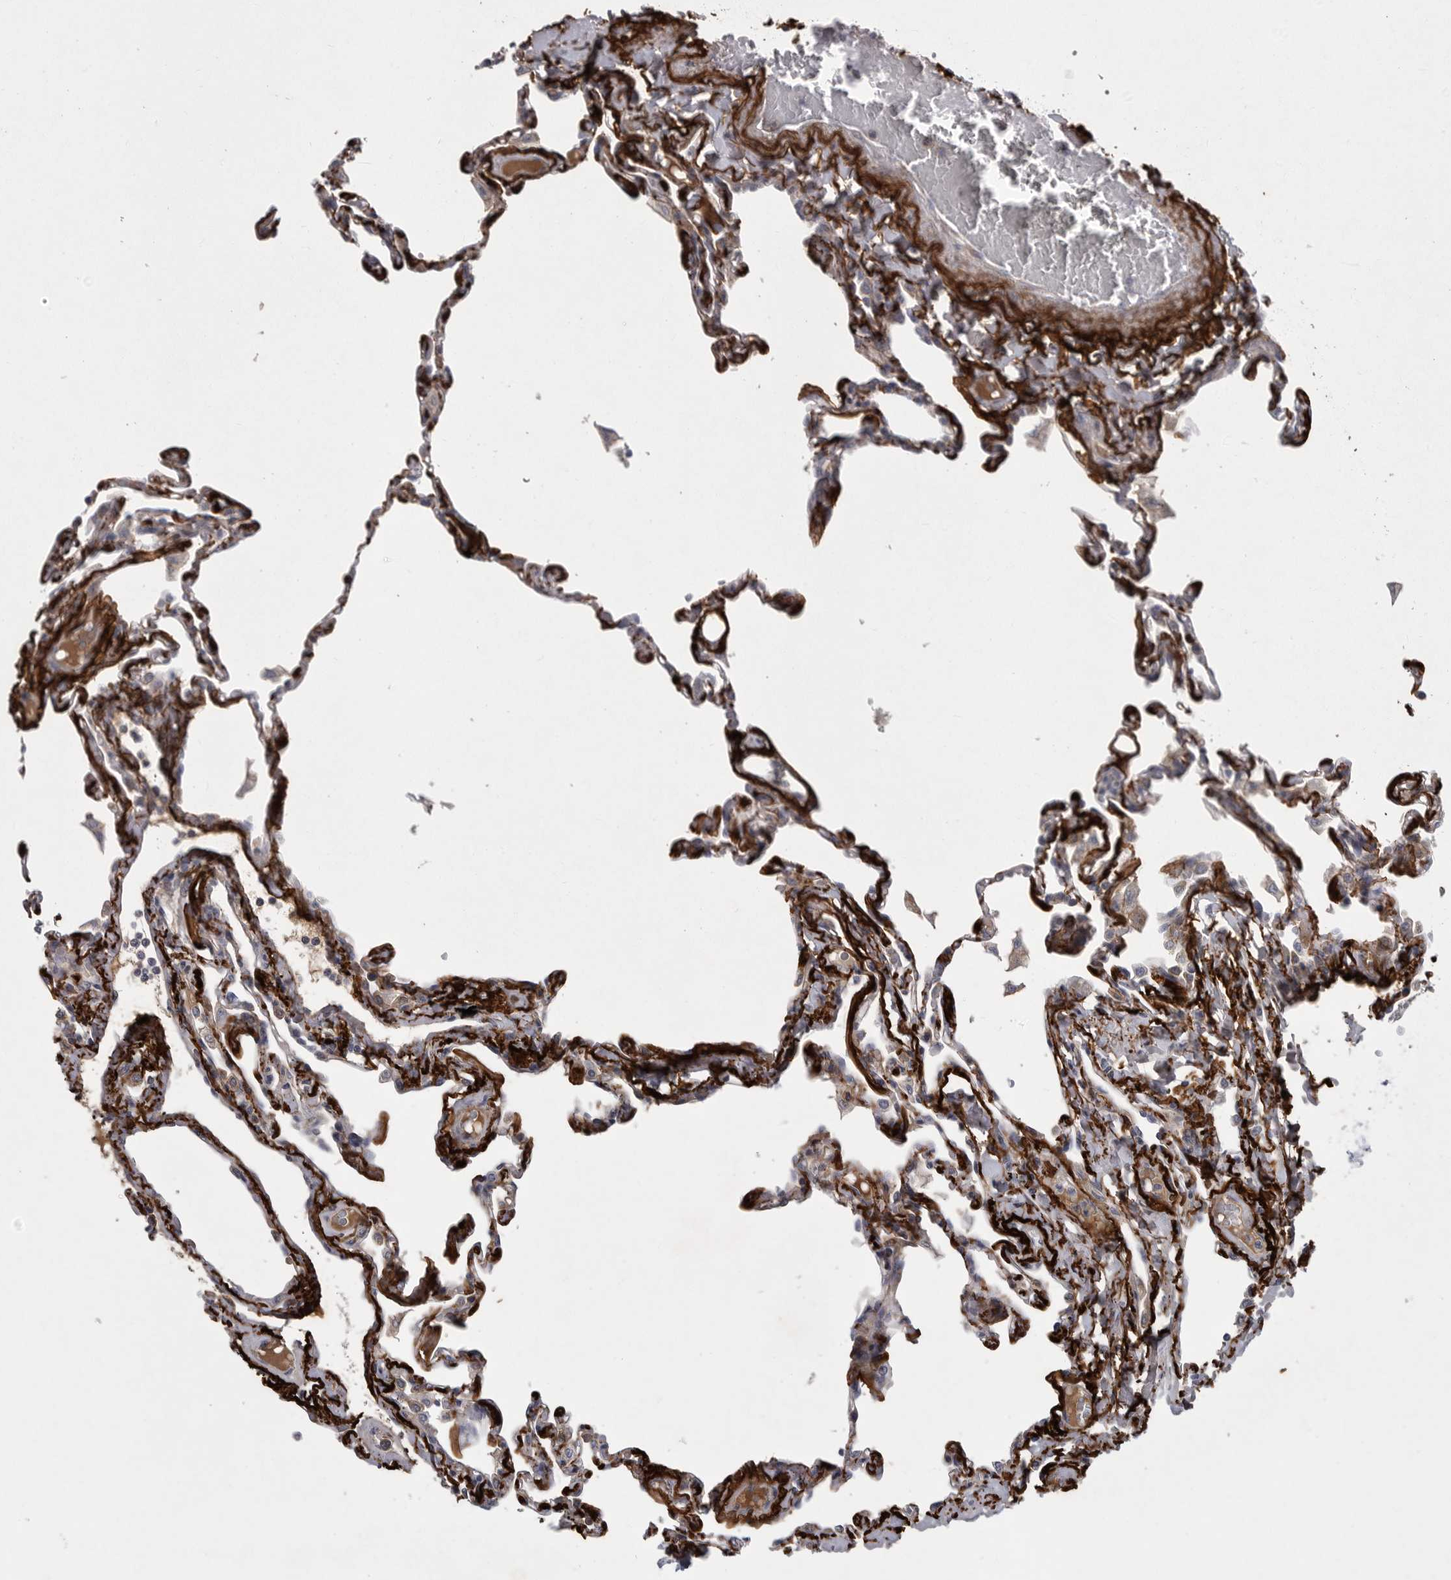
{"staining": {"intensity": "strong", "quantity": "<25%", "location": "cytoplasmic/membranous"}, "tissue": "lung", "cell_type": "Alveolar cells", "image_type": "normal", "snomed": [{"axis": "morphology", "description": "Normal tissue, NOS"}, {"axis": "topography", "description": "Lung"}], "caption": "Normal lung shows strong cytoplasmic/membranous staining in about <25% of alveolar cells, visualized by immunohistochemistry. (Stains: DAB in brown, nuclei in blue, Microscopy: brightfield microscopy at high magnification).", "gene": "CRP", "patient": {"sex": "female", "age": 67}}